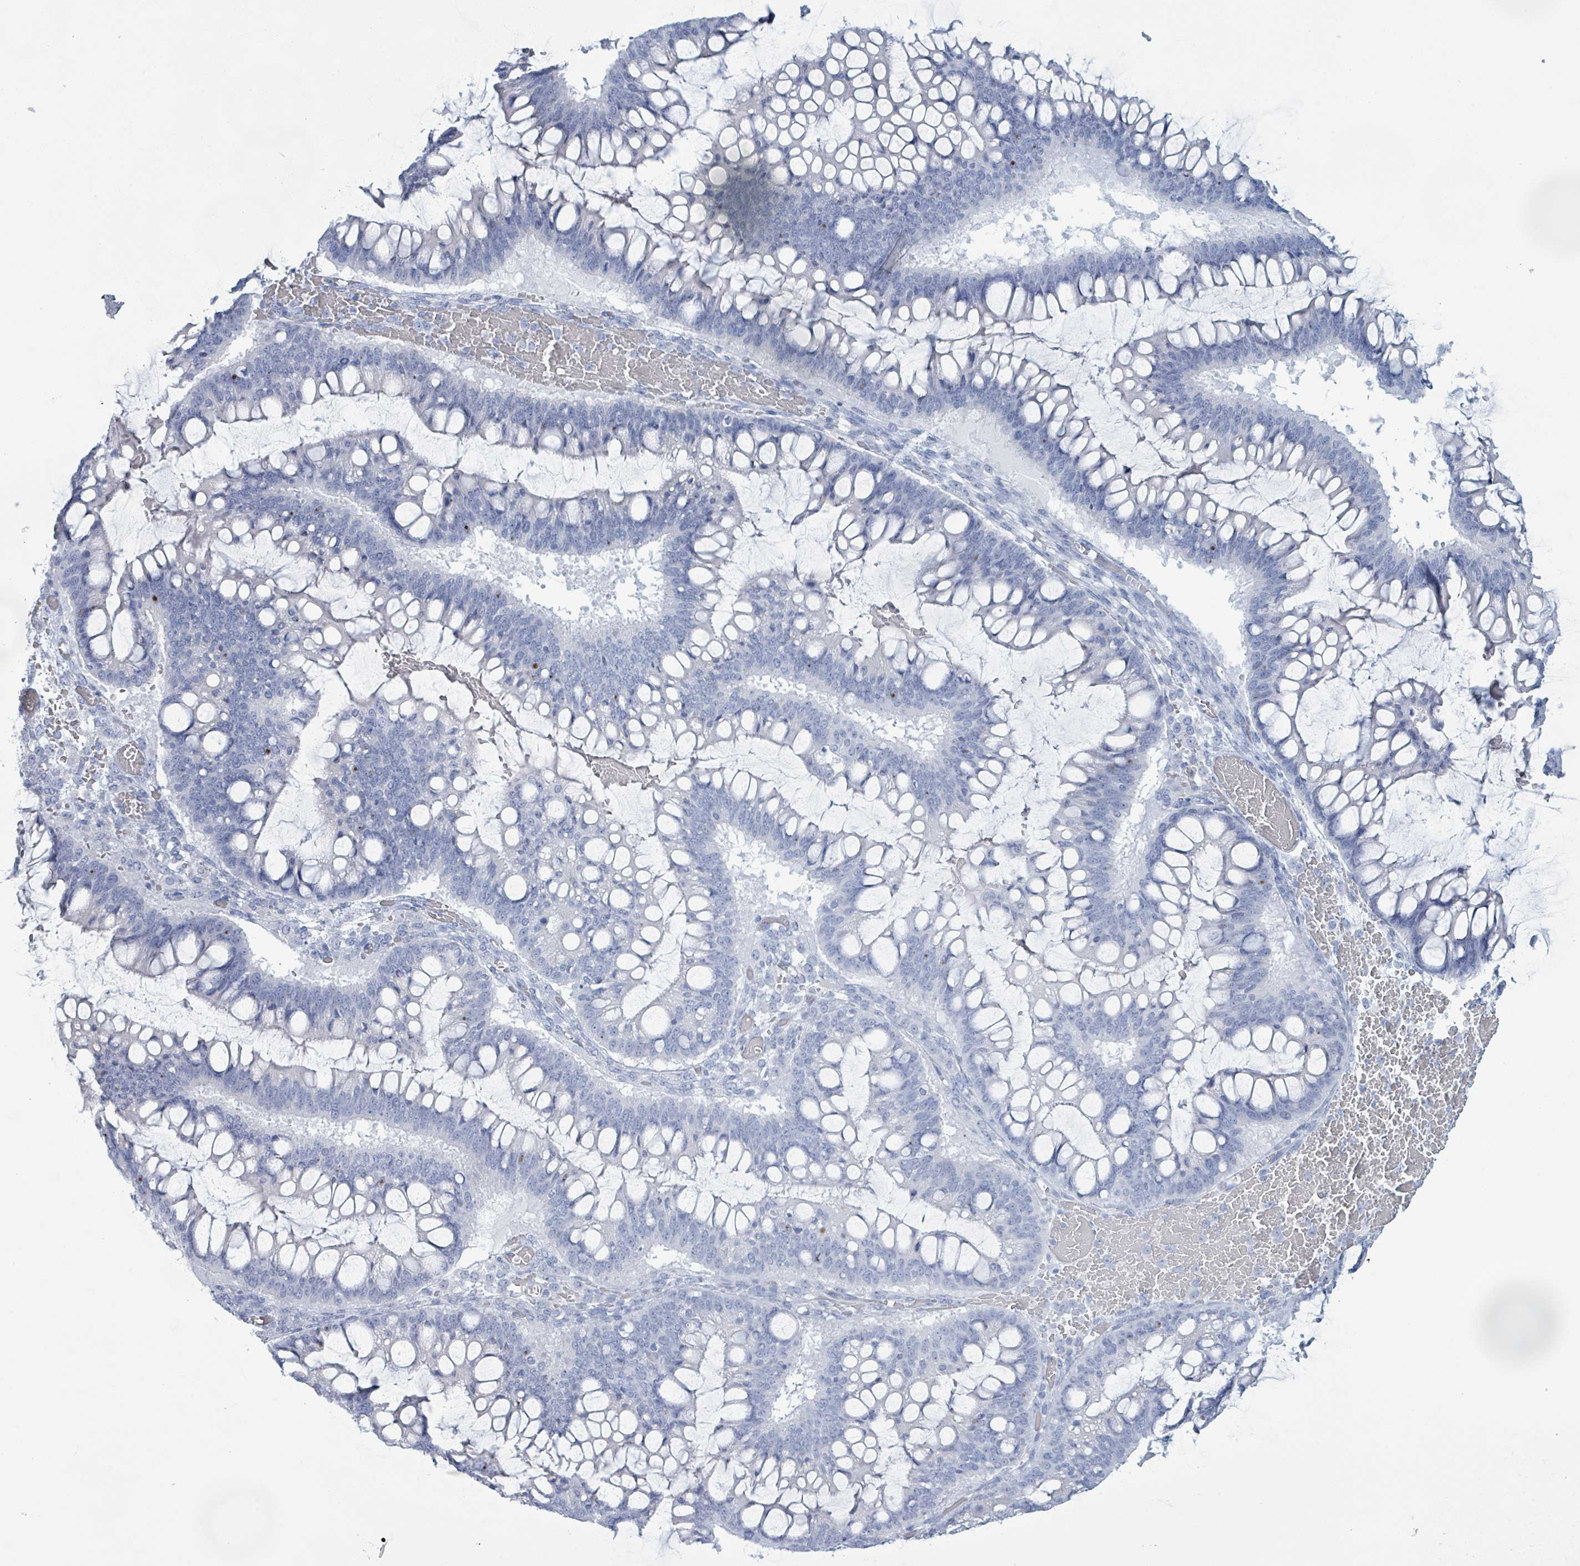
{"staining": {"intensity": "negative", "quantity": "none", "location": "none"}, "tissue": "ovarian cancer", "cell_type": "Tumor cells", "image_type": "cancer", "snomed": [{"axis": "morphology", "description": "Cystadenocarcinoma, mucinous, NOS"}, {"axis": "topography", "description": "Ovary"}], "caption": "Tumor cells are negative for brown protein staining in mucinous cystadenocarcinoma (ovarian).", "gene": "PGA3", "patient": {"sex": "female", "age": 73}}